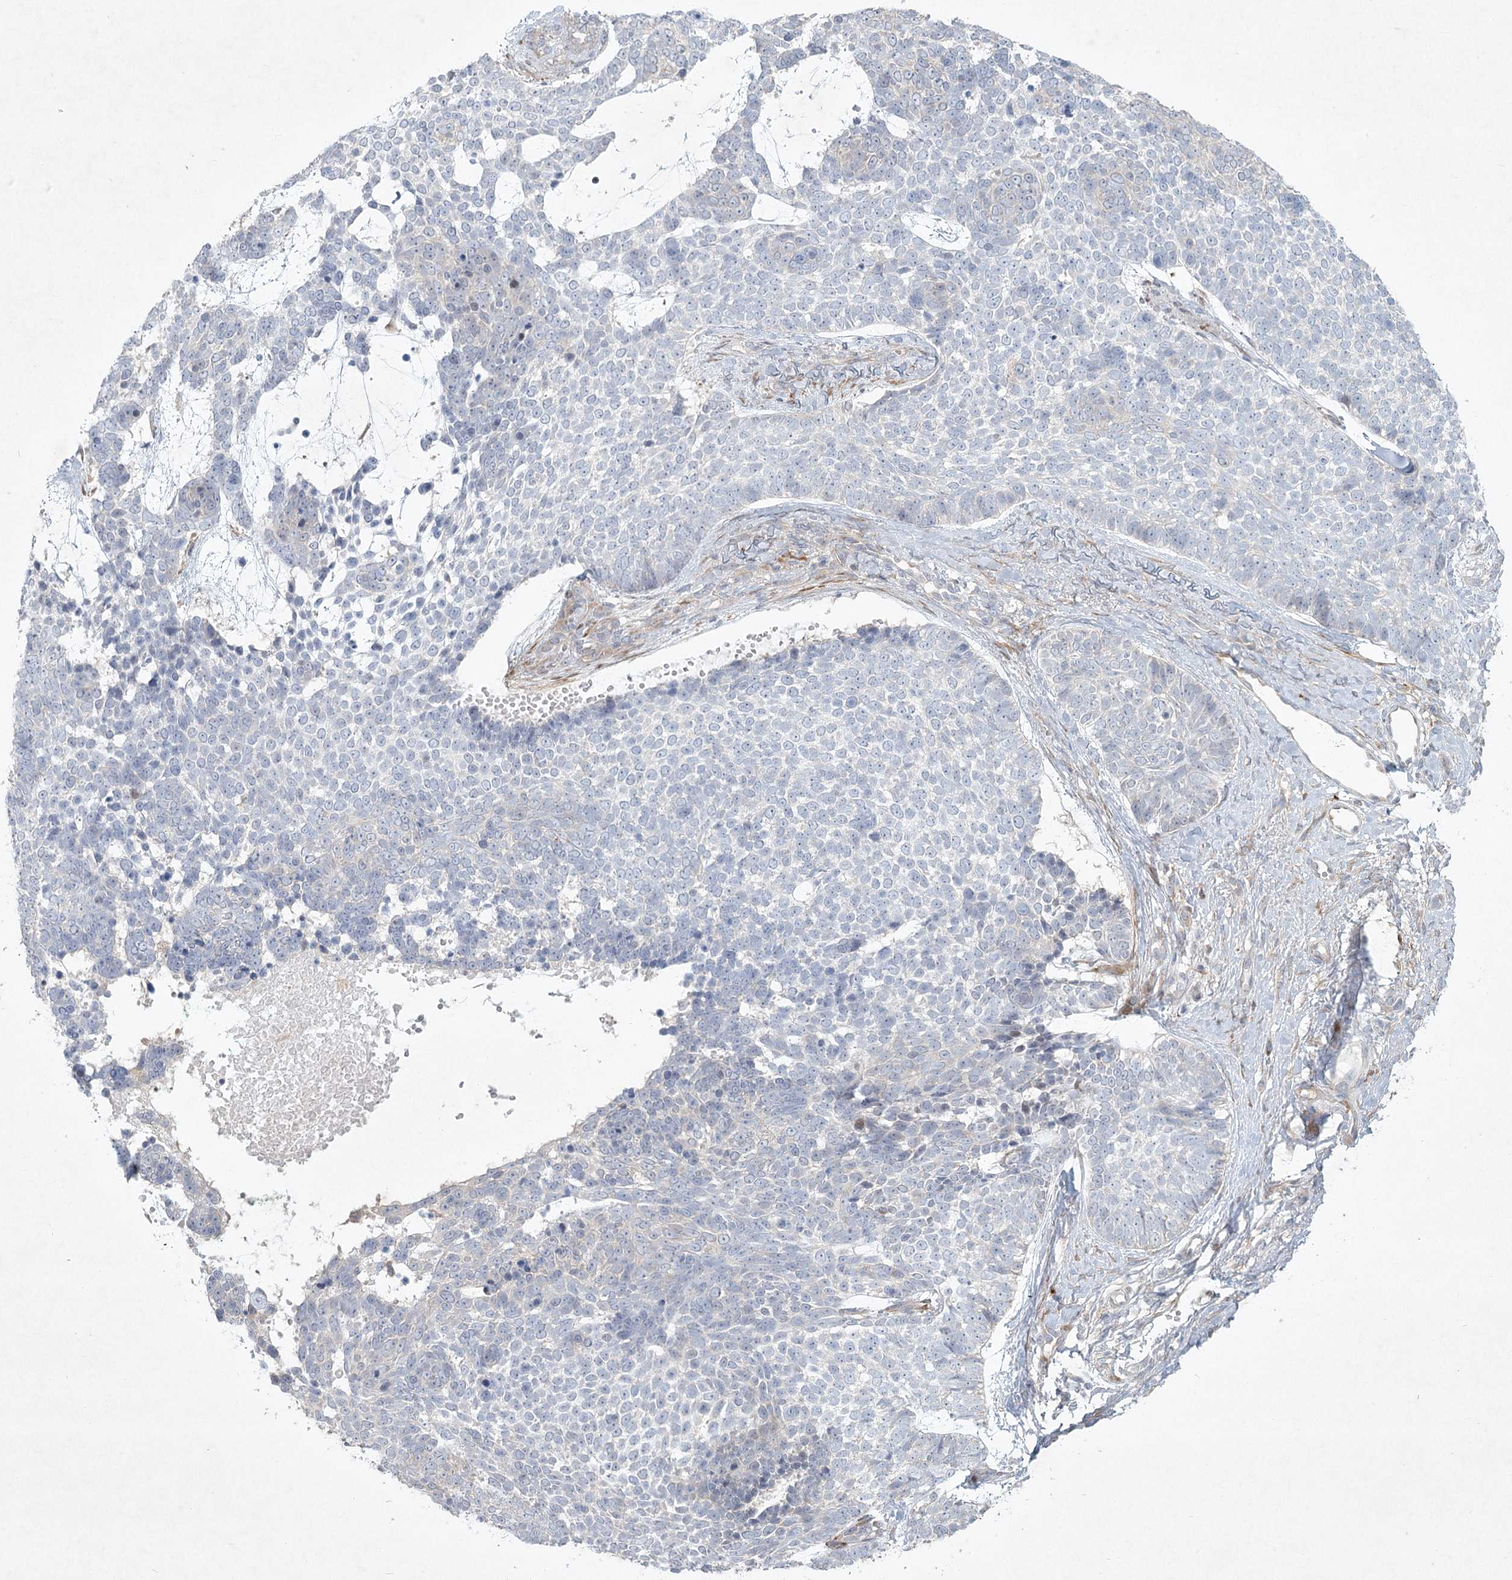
{"staining": {"intensity": "negative", "quantity": "none", "location": "none"}, "tissue": "skin cancer", "cell_type": "Tumor cells", "image_type": "cancer", "snomed": [{"axis": "morphology", "description": "Basal cell carcinoma"}, {"axis": "topography", "description": "Skin"}], "caption": "Tumor cells are negative for brown protein staining in skin basal cell carcinoma.", "gene": "FAM110C", "patient": {"sex": "female", "age": 81}}